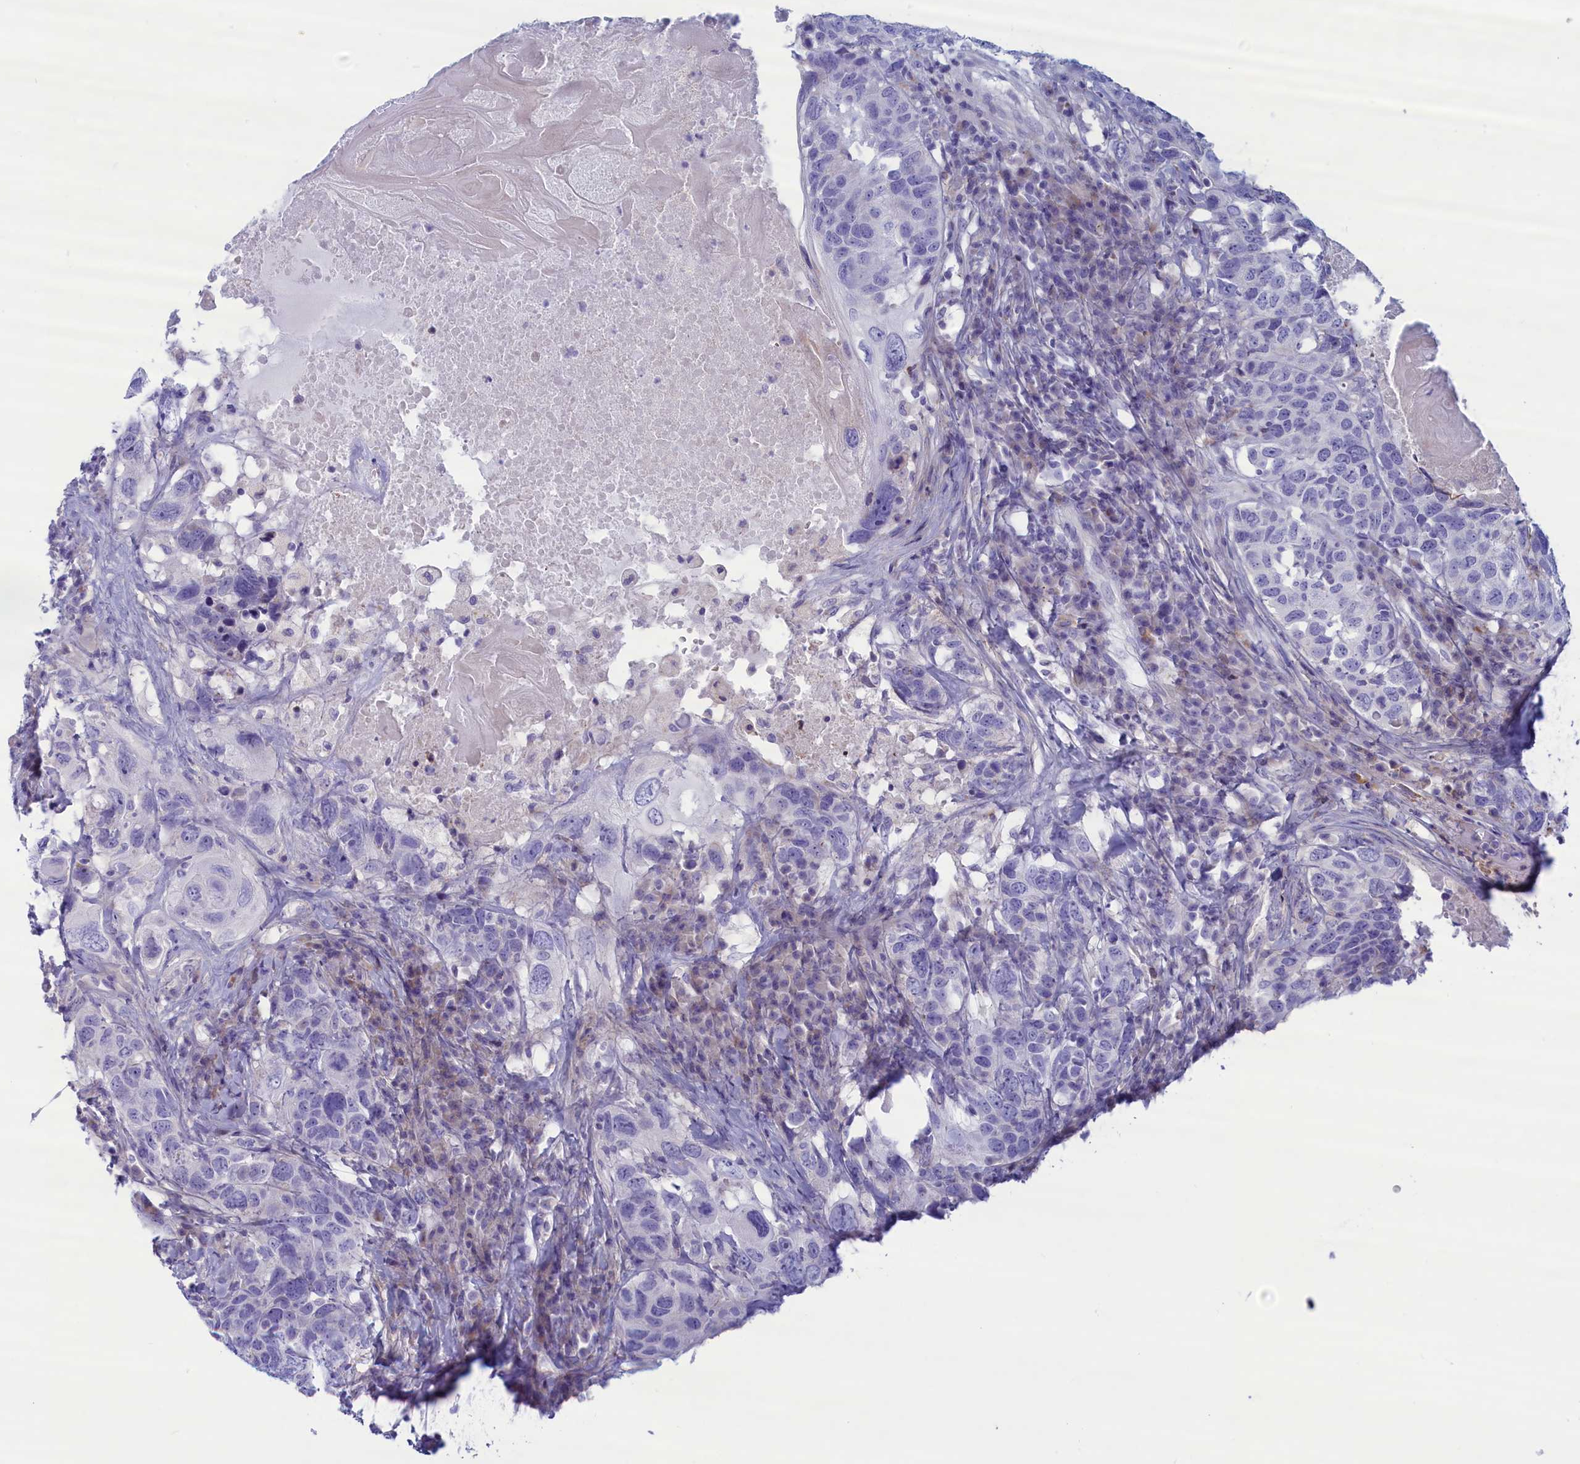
{"staining": {"intensity": "negative", "quantity": "none", "location": "none"}, "tissue": "head and neck cancer", "cell_type": "Tumor cells", "image_type": "cancer", "snomed": [{"axis": "morphology", "description": "Squamous cell carcinoma, NOS"}, {"axis": "topography", "description": "Head-Neck"}], "caption": "This is an IHC image of human head and neck squamous cell carcinoma. There is no staining in tumor cells.", "gene": "MPV17L2", "patient": {"sex": "male", "age": 66}}